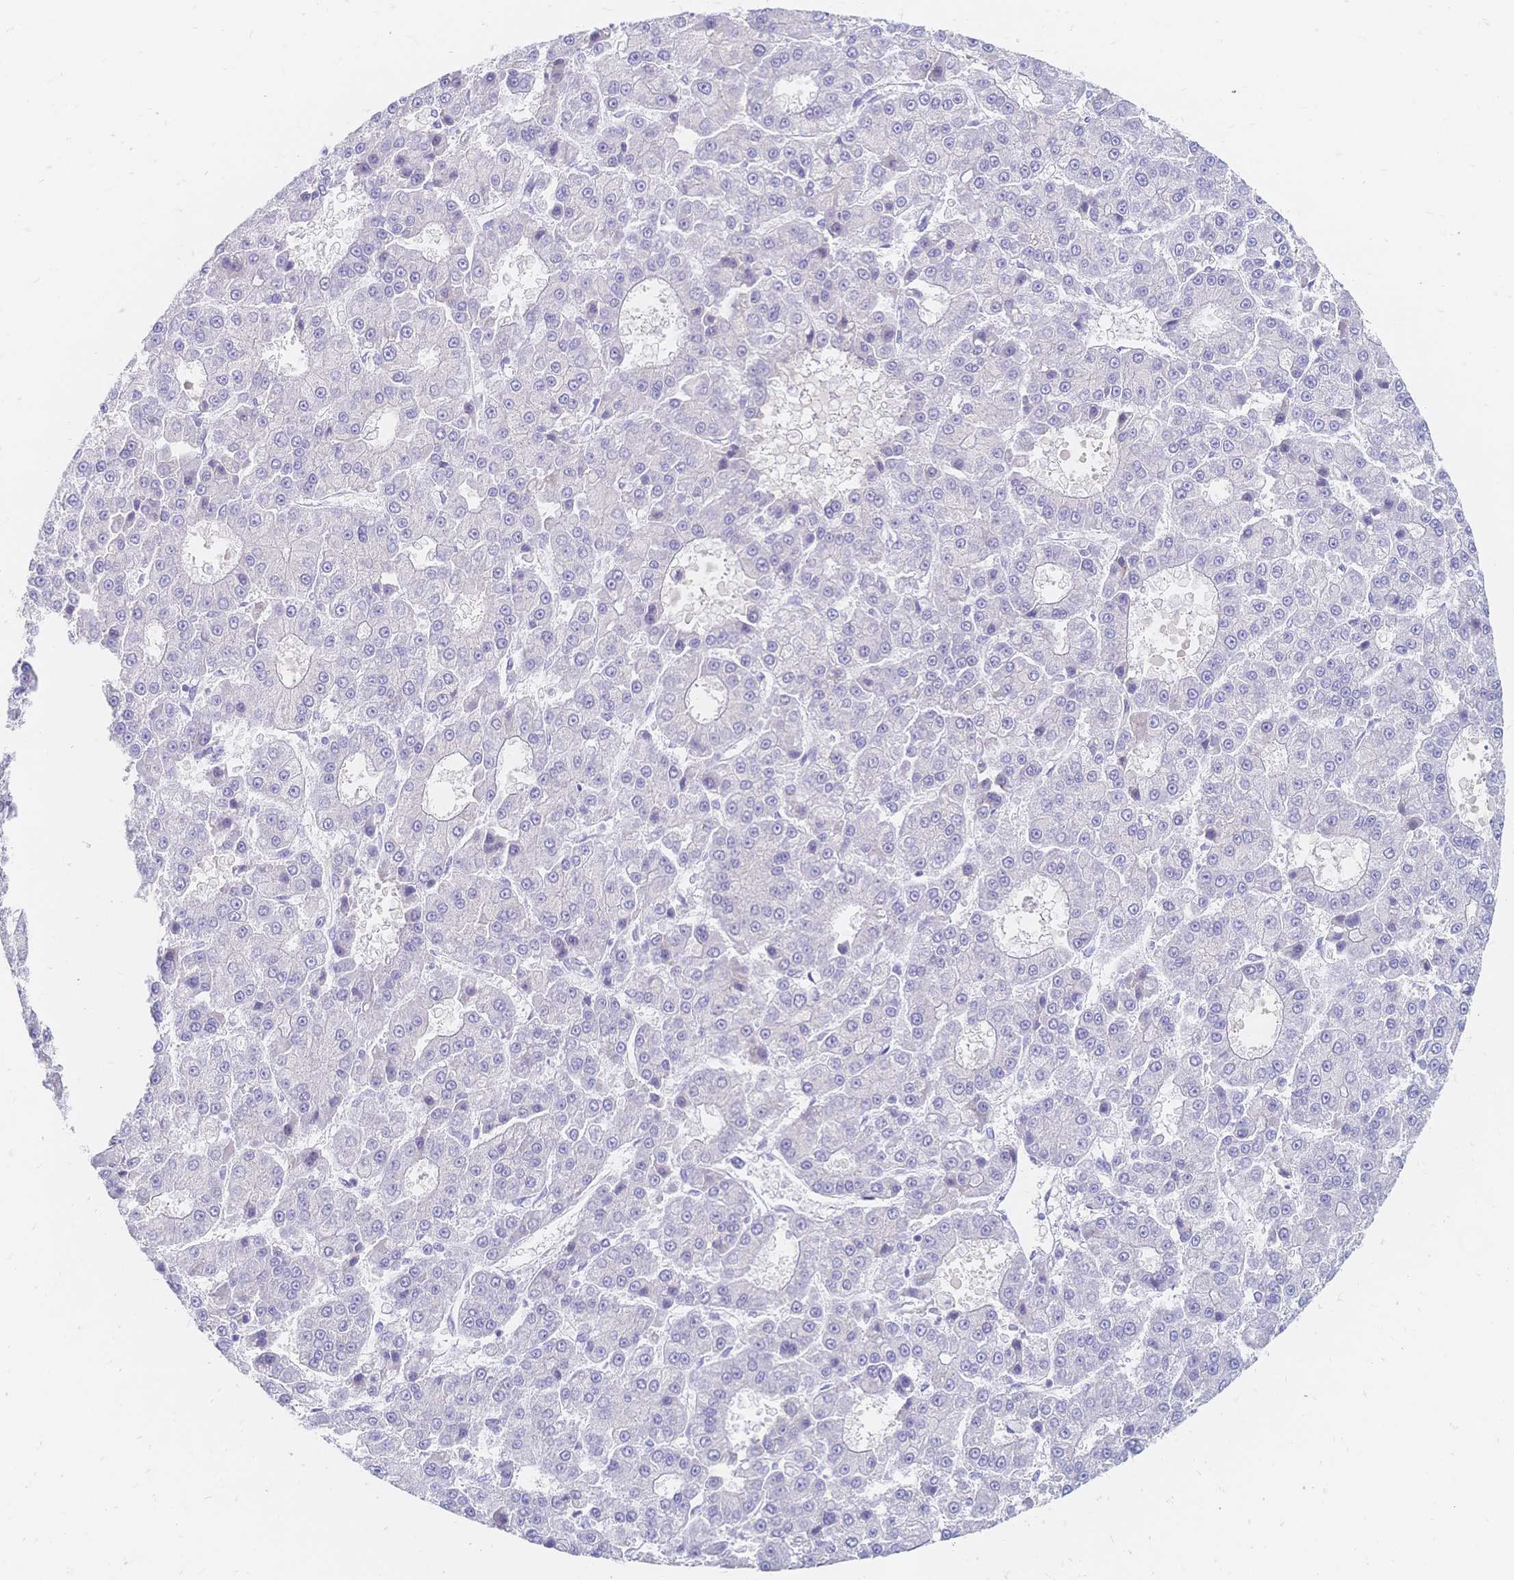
{"staining": {"intensity": "negative", "quantity": "none", "location": "none"}, "tissue": "liver cancer", "cell_type": "Tumor cells", "image_type": "cancer", "snomed": [{"axis": "morphology", "description": "Carcinoma, Hepatocellular, NOS"}, {"axis": "topography", "description": "Liver"}], "caption": "IHC image of human liver cancer stained for a protein (brown), which reveals no expression in tumor cells. (Stains: DAB (3,3'-diaminobenzidine) immunohistochemistry (IHC) with hematoxylin counter stain, Microscopy: brightfield microscopy at high magnification).", "gene": "PSORS1C2", "patient": {"sex": "male", "age": 70}}